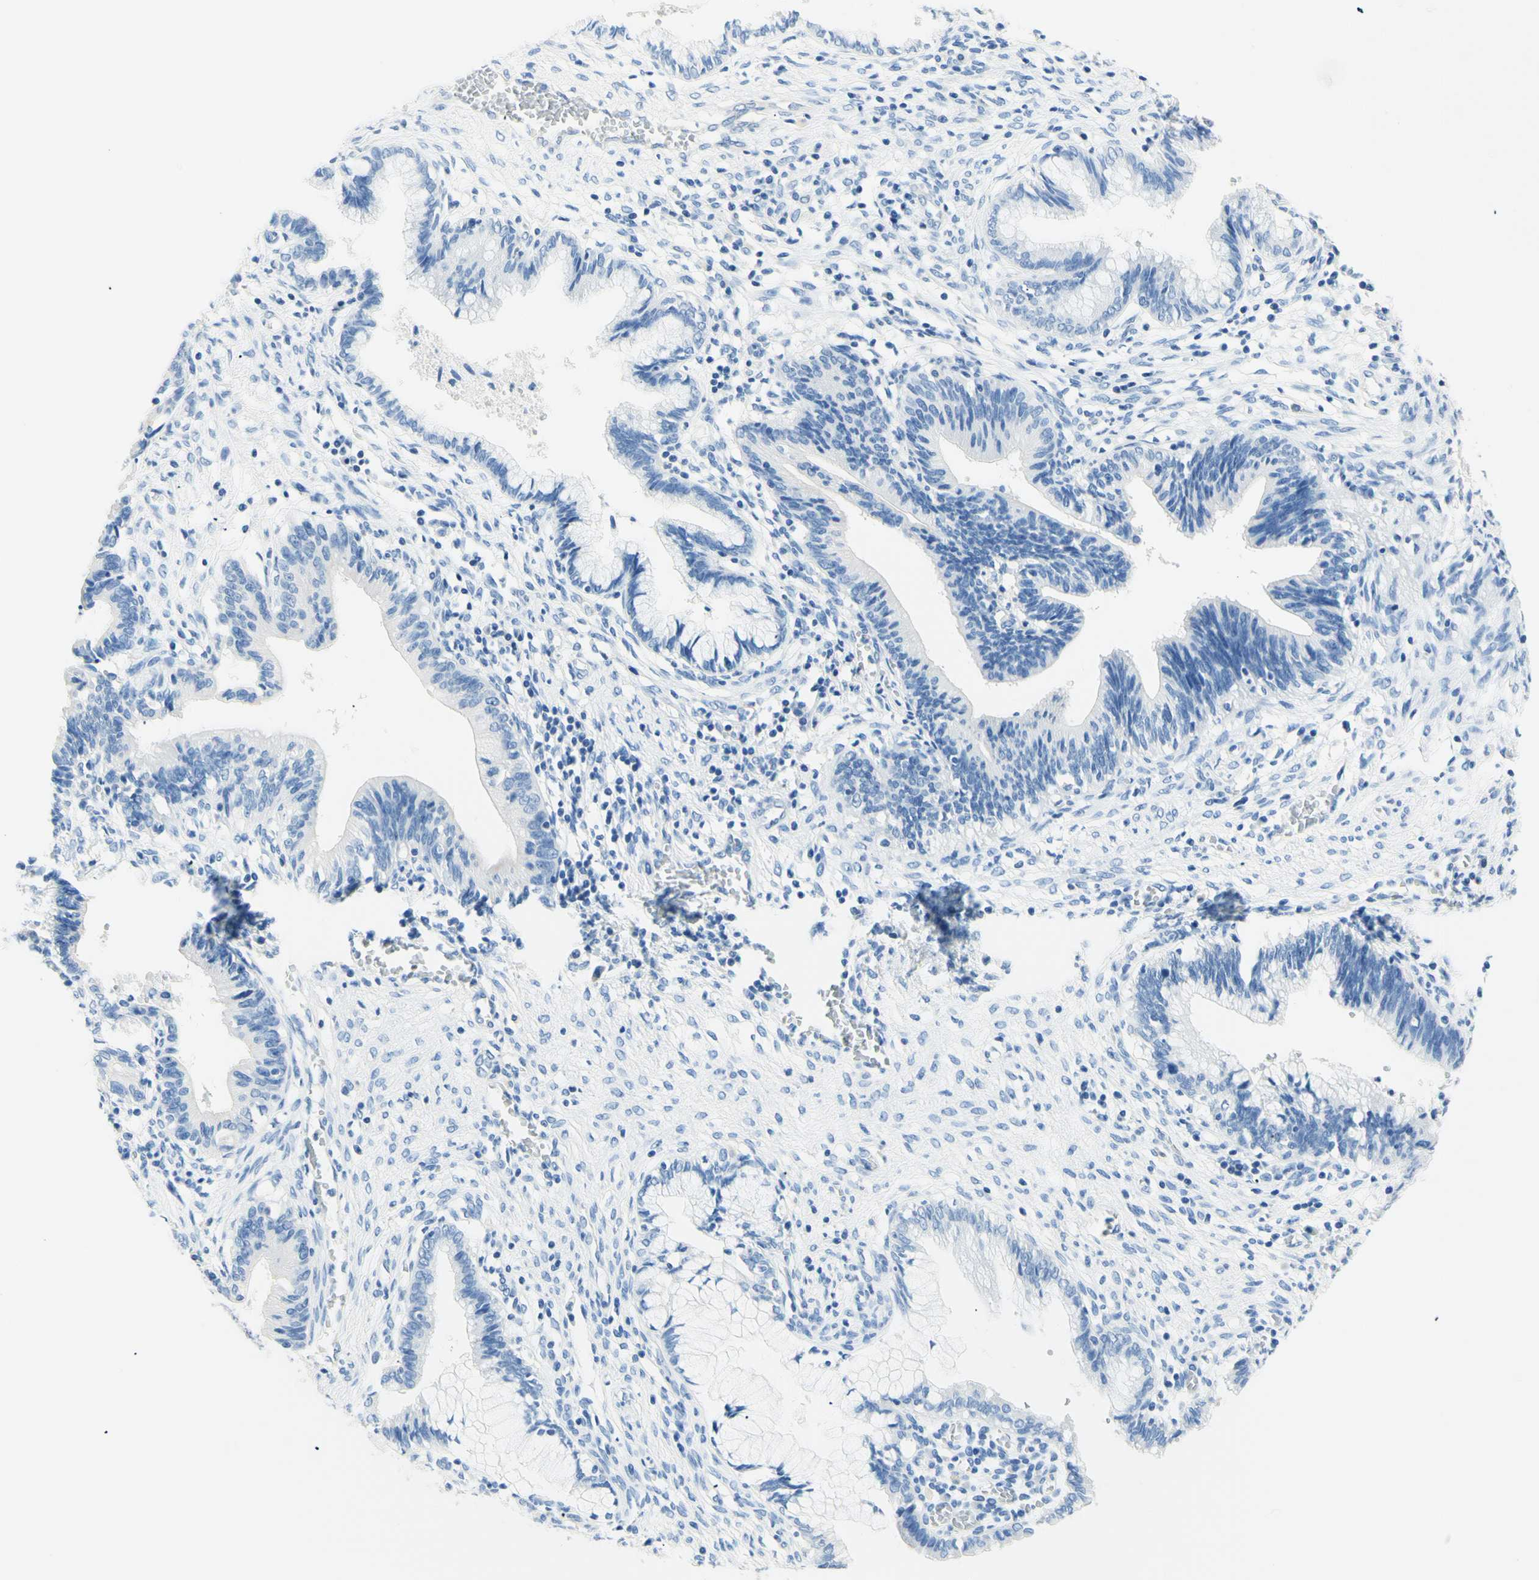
{"staining": {"intensity": "negative", "quantity": "none", "location": "none"}, "tissue": "cervical cancer", "cell_type": "Tumor cells", "image_type": "cancer", "snomed": [{"axis": "morphology", "description": "Adenocarcinoma, NOS"}, {"axis": "topography", "description": "Cervix"}], "caption": "There is no significant expression in tumor cells of cervical cancer (adenocarcinoma).", "gene": "HPCA", "patient": {"sex": "female", "age": 44}}